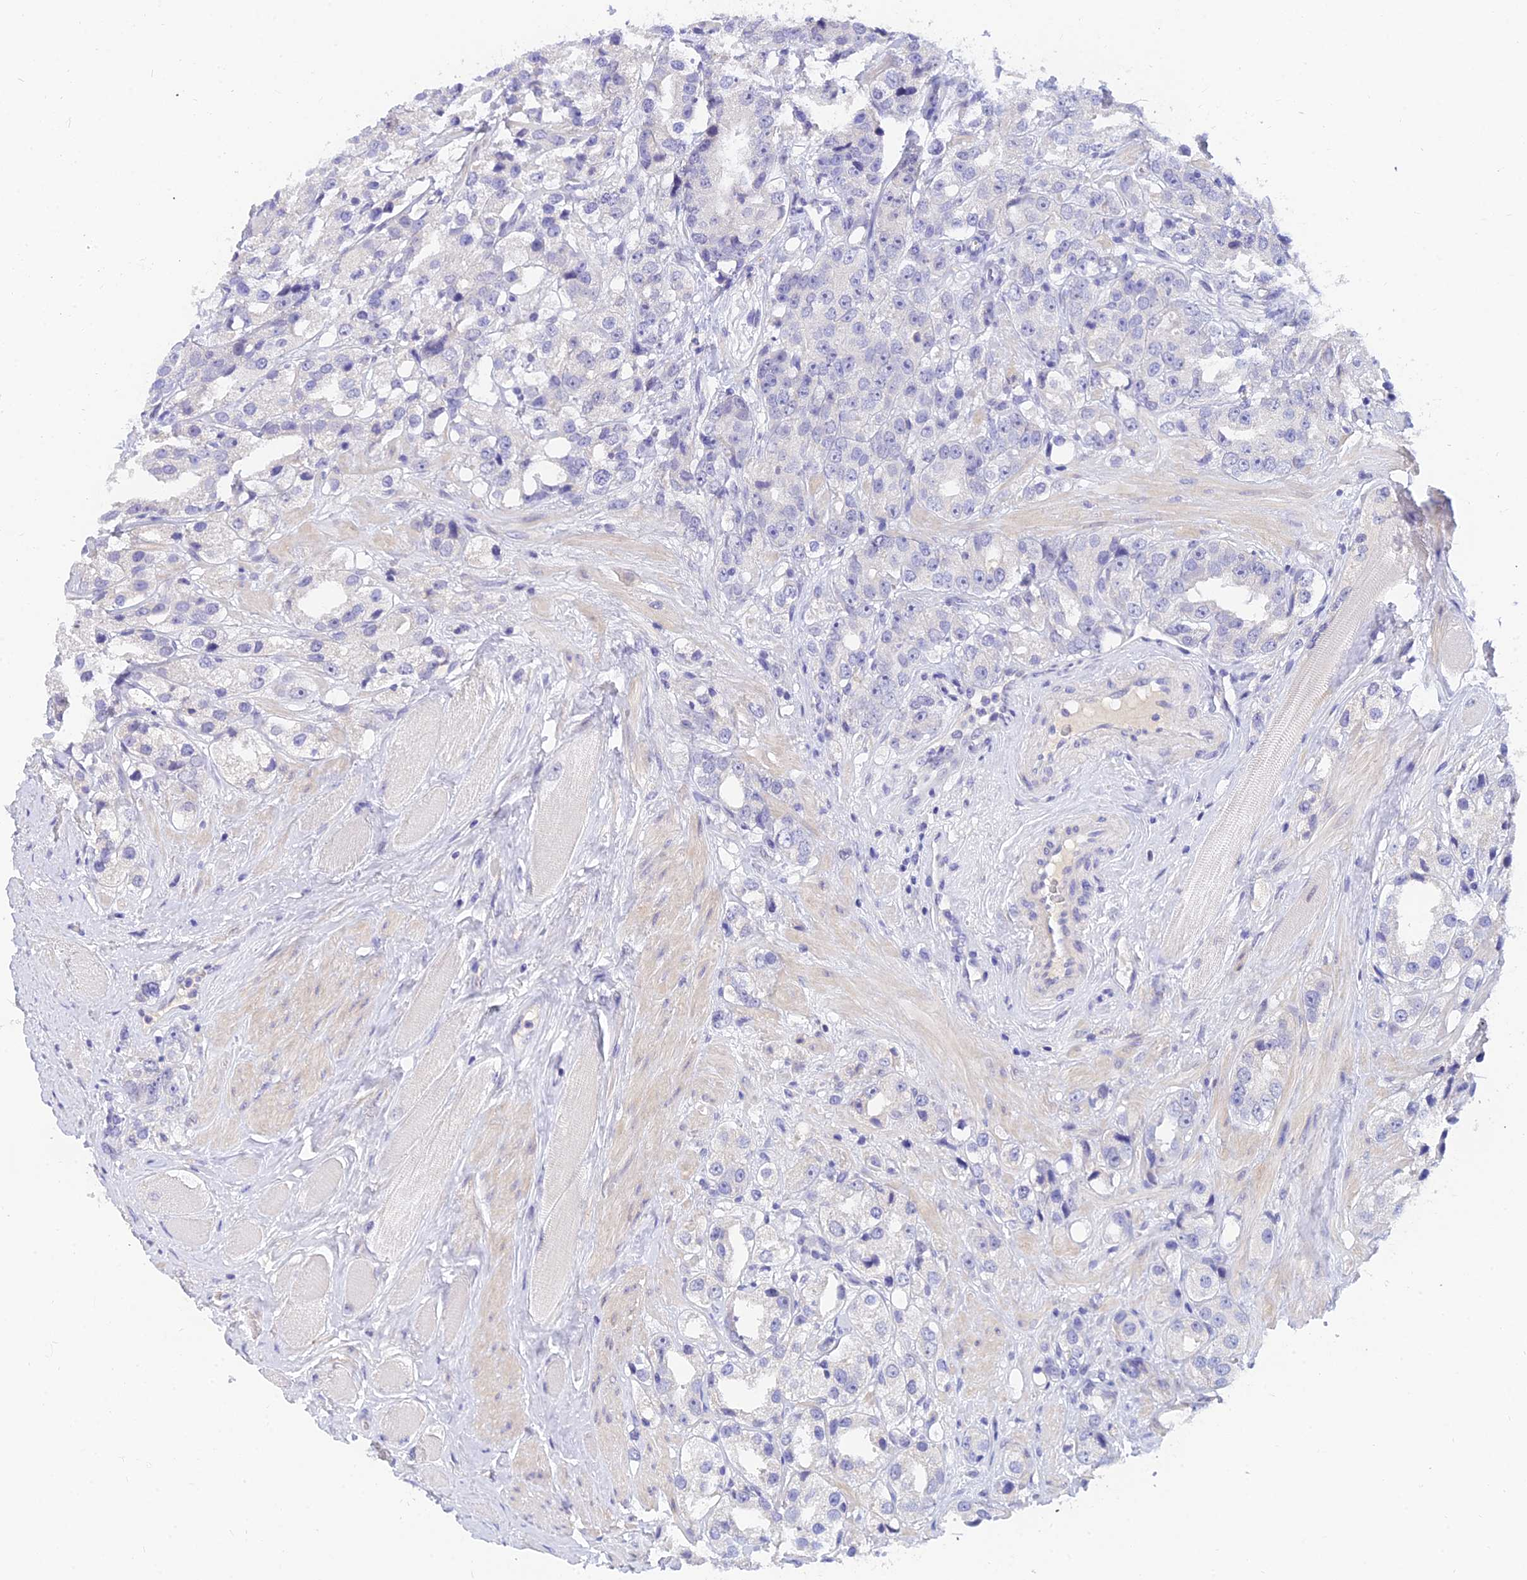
{"staining": {"intensity": "negative", "quantity": "none", "location": "none"}, "tissue": "prostate cancer", "cell_type": "Tumor cells", "image_type": "cancer", "snomed": [{"axis": "morphology", "description": "Adenocarcinoma, NOS"}, {"axis": "topography", "description": "Prostate"}], "caption": "Immunohistochemistry image of human prostate cancer (adenocarcinoma) stained for a protein (brown), which exhibits no expression in tumor cells.", "gene": "TMEM161B", "patient": {"sex": "male", "age": 79}}